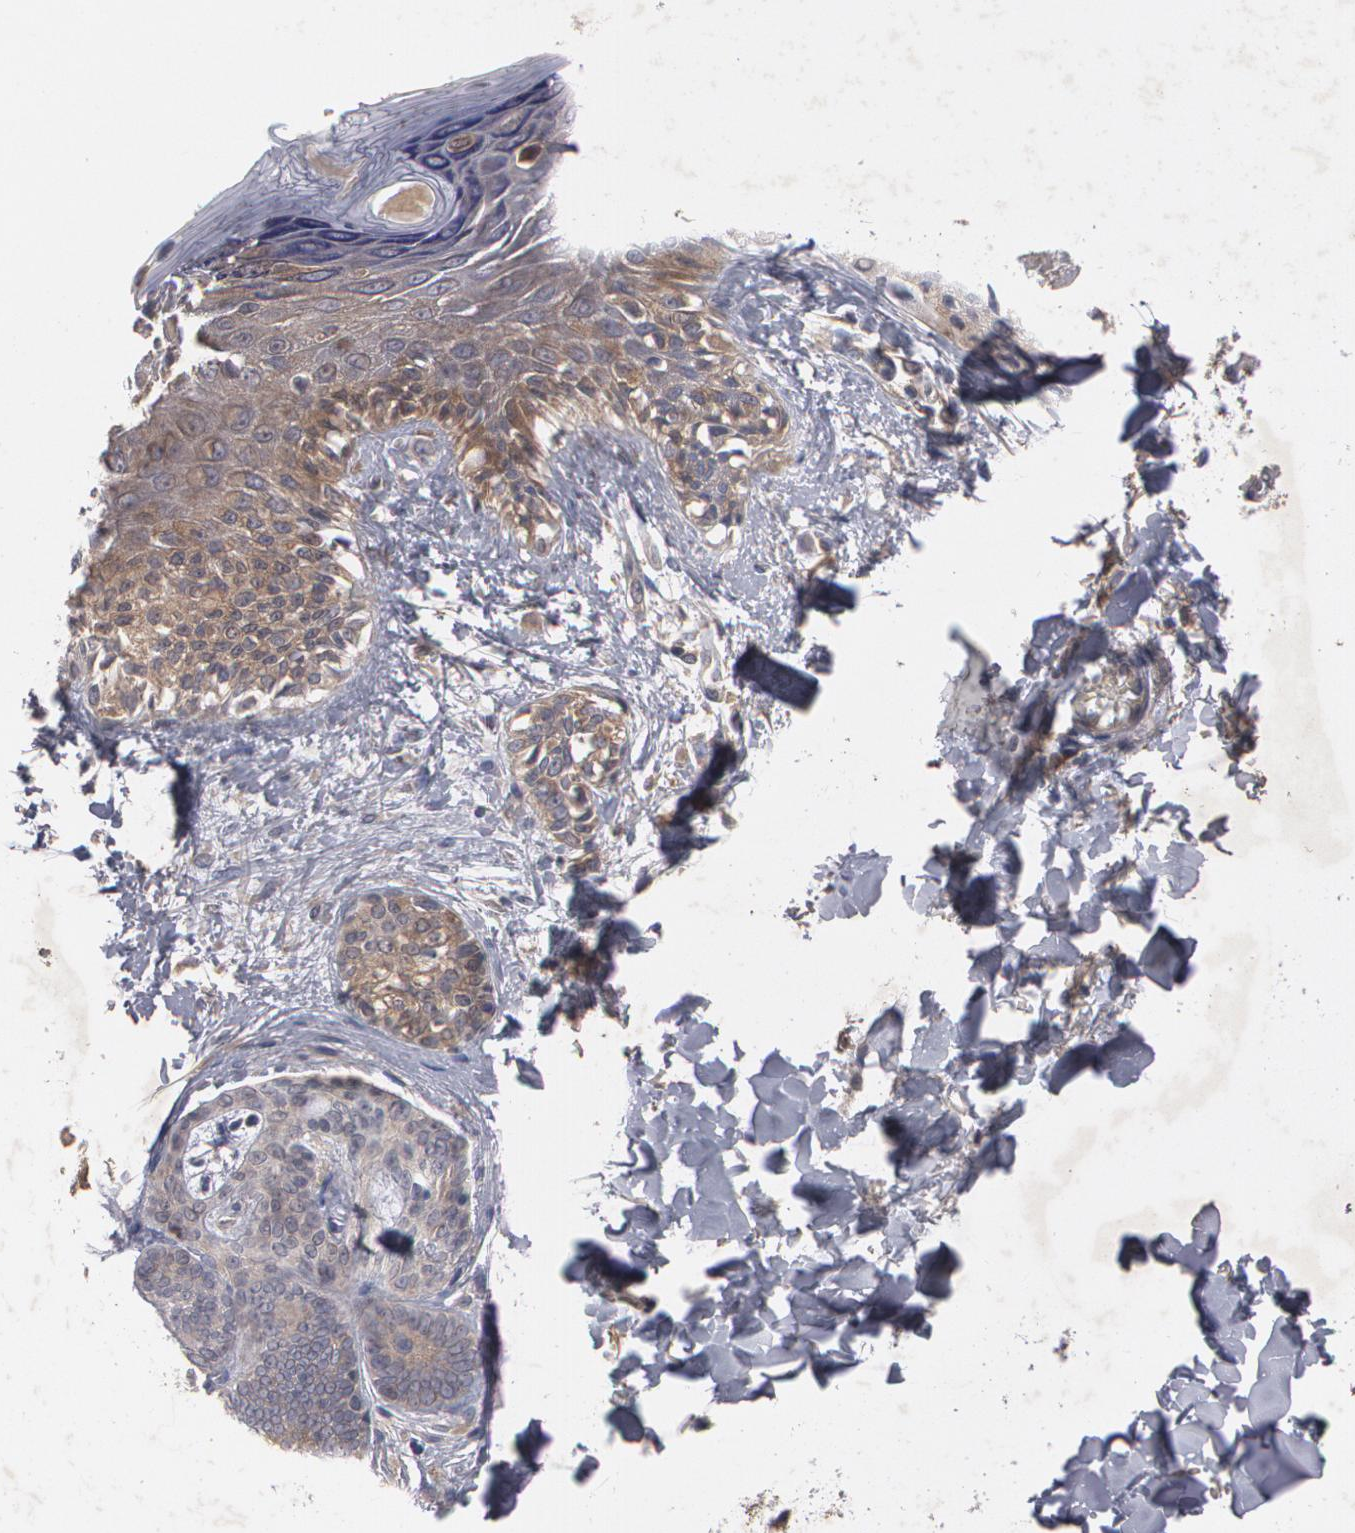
{"staining": {"intensity": "weak", "quantity": ">75%", "location": "cytoplasmic/membranous"}, "tissue": "melanoma", "cell_type": "Tumor cells", "image_type": "cancer", "snomed": [{"axis": "morphology", "description": "Malignant melanoma, NOS"}, {"axis": "topography", "description": "Skin"}], "caption": "This micrograph demonstrates immunohistochemistry staining of malignant melanoma, with low weak cytoplasmic/membranous expression in approximately >75% of tumor cells.", "gene": "HTT", "patient": {"sex": "female", "age": 82}}